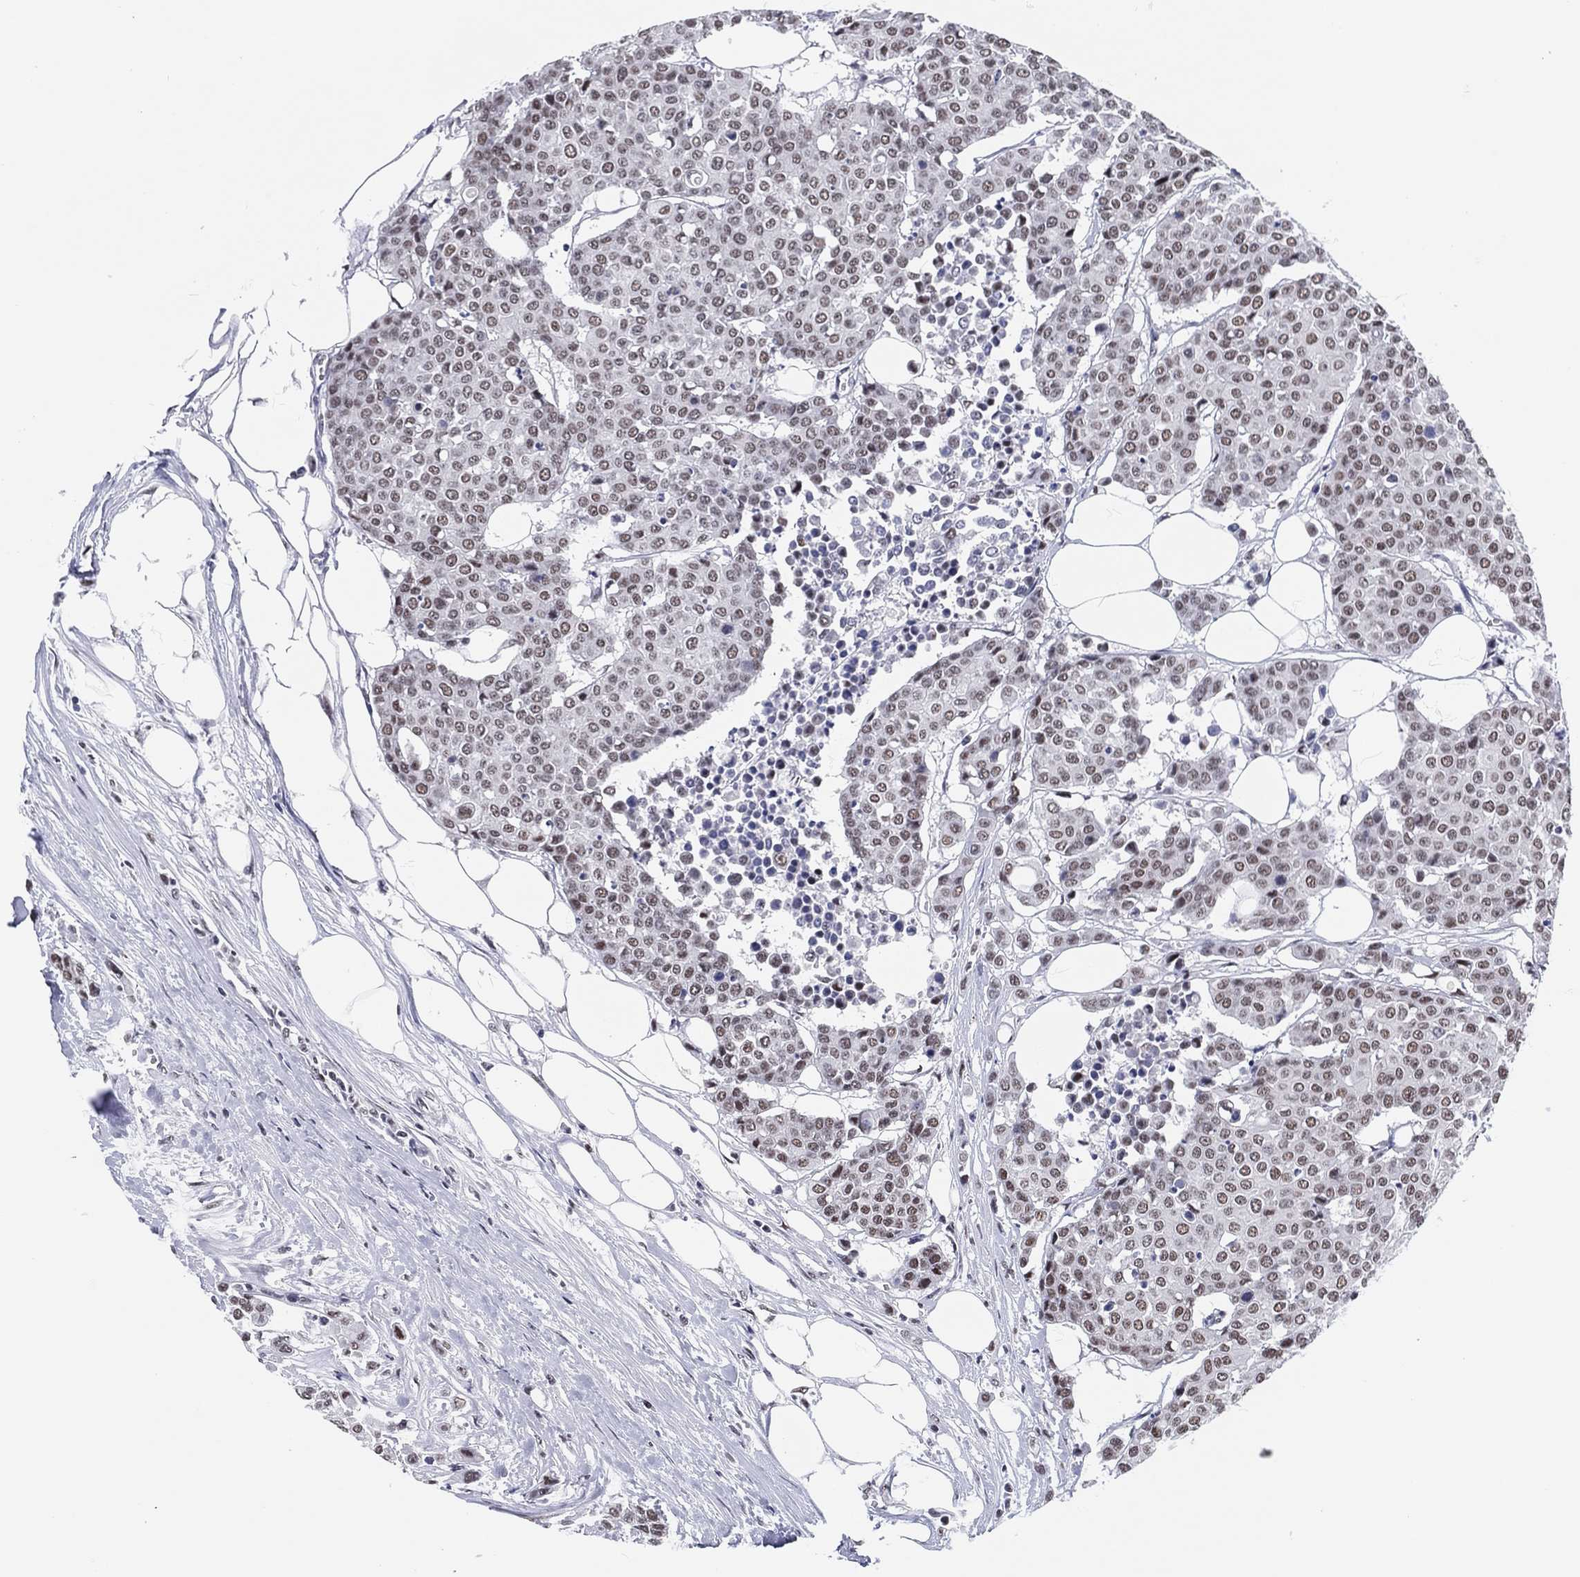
{"staining": {"intensity": "weak", "quantity": "25%-75%", "location": "nuclear"}, "tissue": "carcinoid", "cell_type": "Tumor cells", "image_type": "cancer", "snomed": [{"axis": "morphology", "description": "Carcinoid, malignant, NOS"}, {"axis": "topography", "description": "Colon"}], "caption": "This image displays immunohistochemistry (IHC) staining of carcinoid (malignant), with low weak nuclear positivity in approximately 25%-75% of tumor cells.", "gene": "MAPK8IP1", "patient": {"sex": "male", "age": 81}}